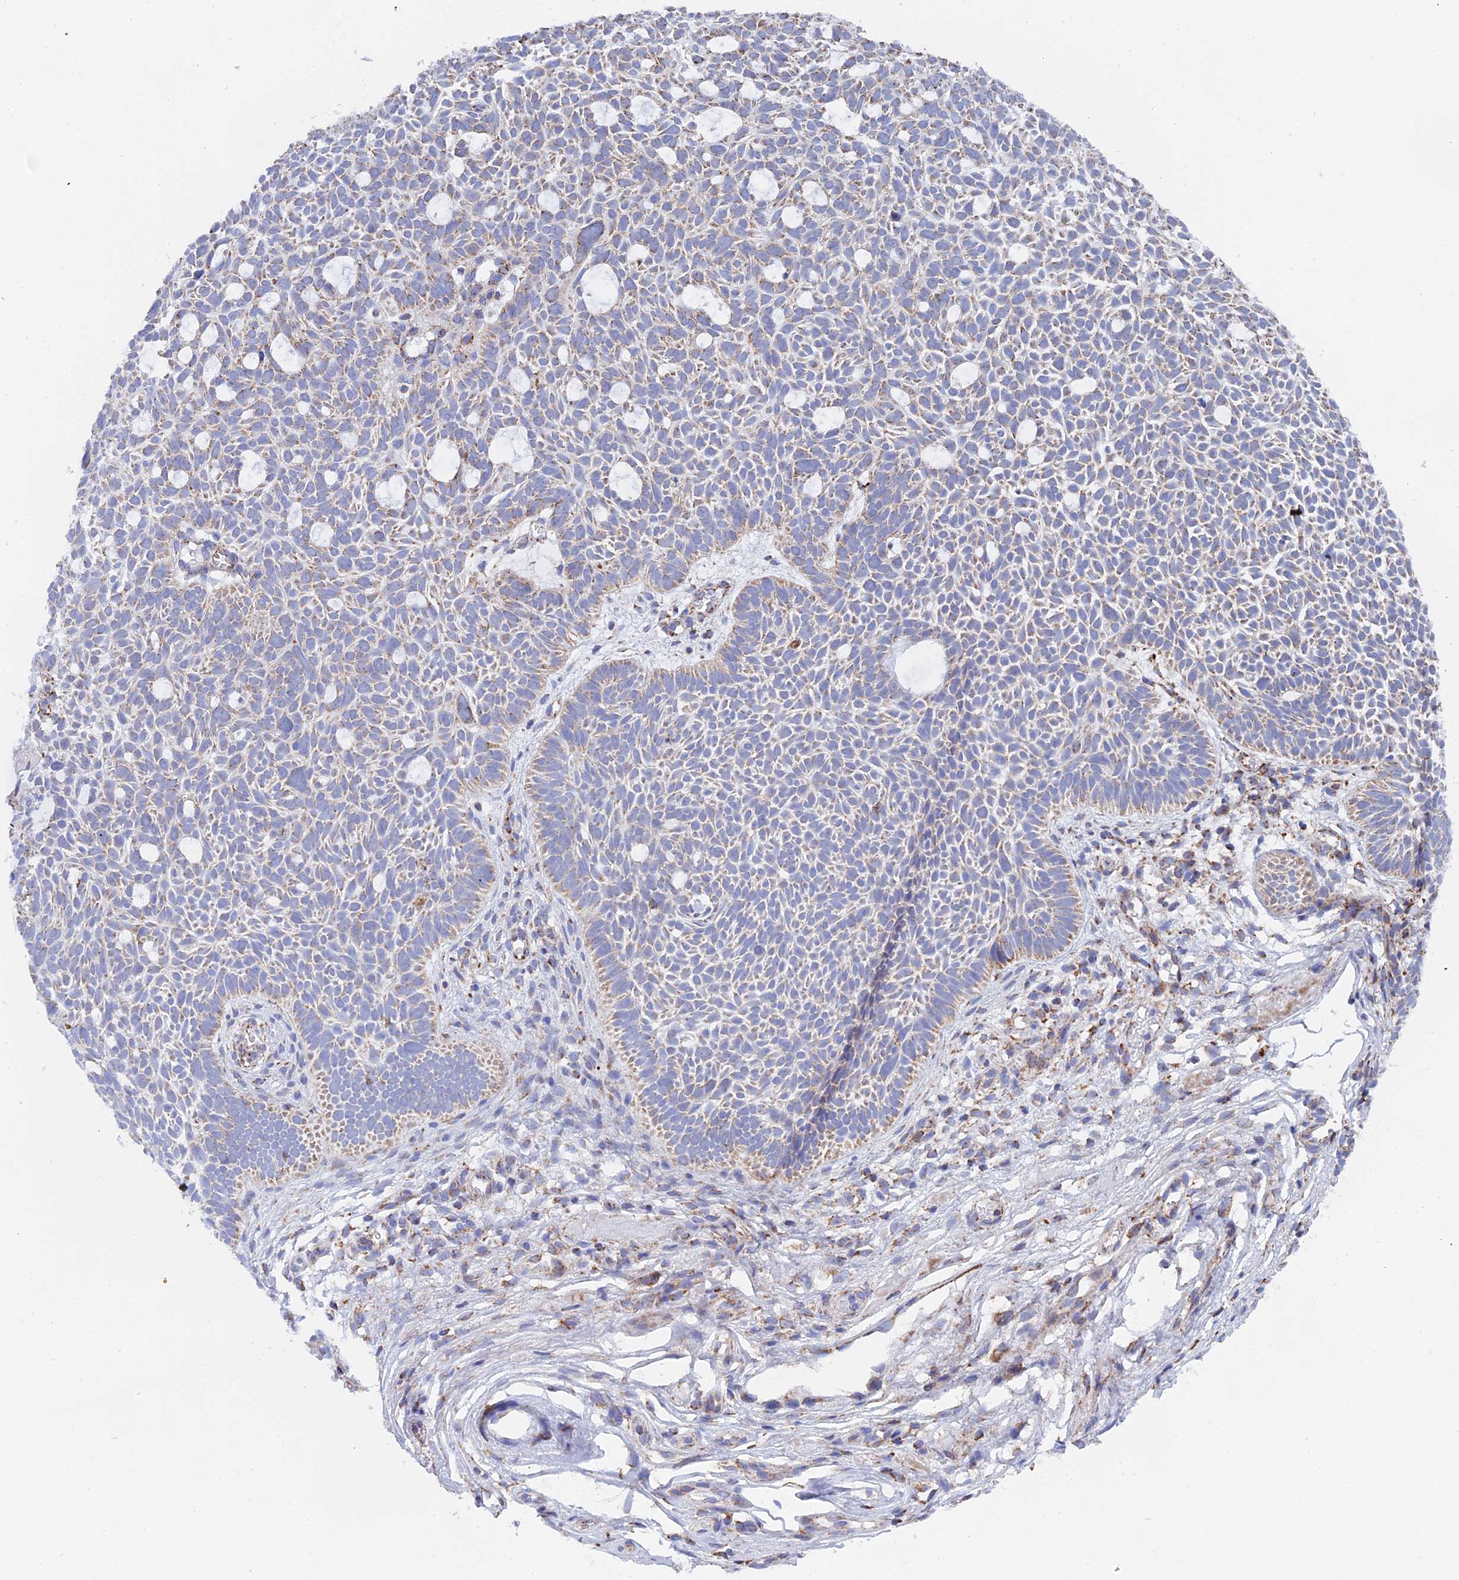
{"staining": {"intensity": "weak", "quantity": "<25%", "location": "cytoplasmic/membranous"}, "tissue": "skin cancer", "cell_type": "Tumor cells", "image_type": "cancer", "snomed": [{"axis": "morphology", "description": "Basal cell carcinoma"}, {"axis": "topography", "description": "Skin"}], "caption": "DAB immunohistochemical staining of basal cell carcinoma (skin) displays no significant expression in tumor cells.", "gene": "NDUFA5", "patient": {"sex": "male", "age": 69}}